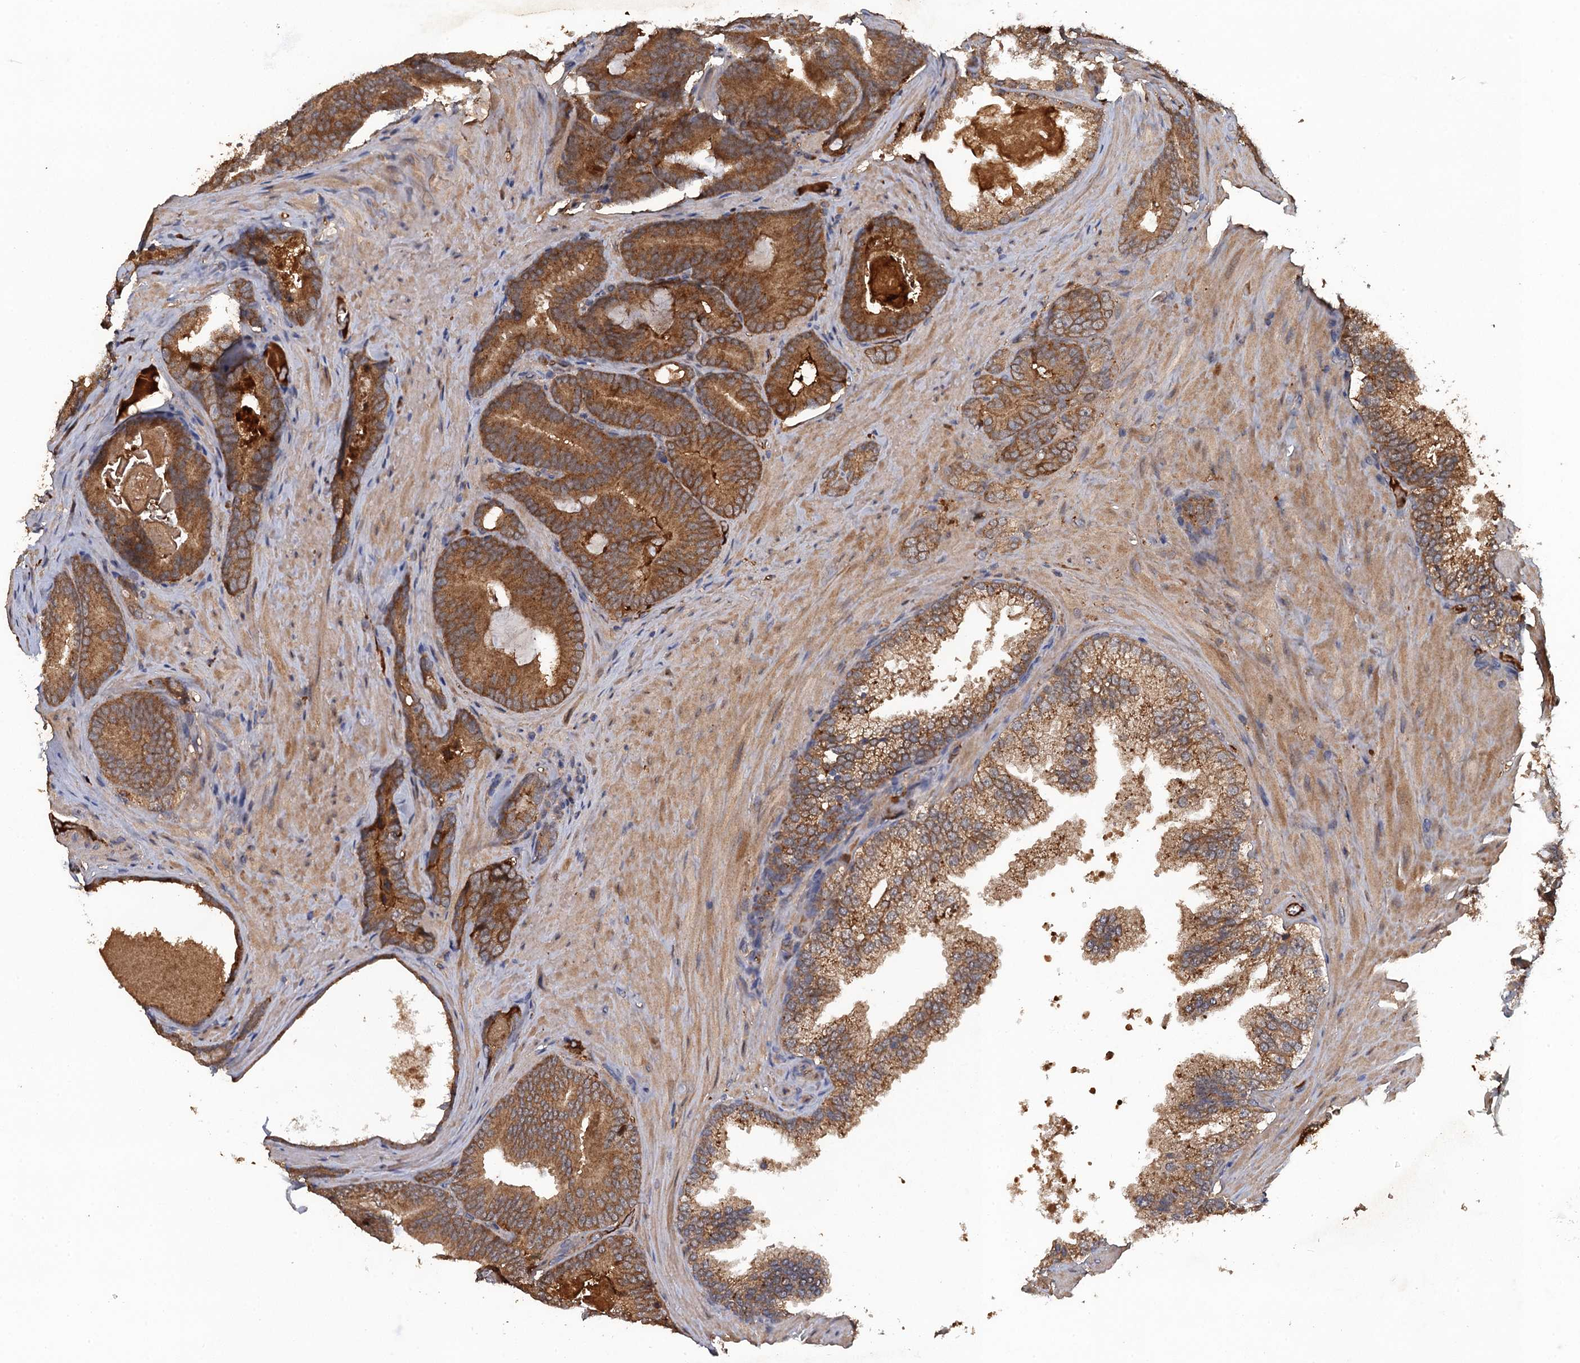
{"staining": {"intensity": "moderate", "quantity": ">75%", "location": "cytoplasmic/membranous"}, "tissue": "prostate cancer", "cell_type": "Tumor cells", "image_type": "cancer", "snomed": [{"axis": "morphology", "description": "Adenocarcinoma, High grade"}, {"axis": "topography", "description": "Prostate"}], "caption": "Immunohistochemistry of adenocarcinoma (high-grade) (prostate) shows medium levels of moderate cytoplasmic/membranous staining in about >75% of tumor cells.", "gene": "HAPLN3", "patient": {"sex": "male", "age": 66}}